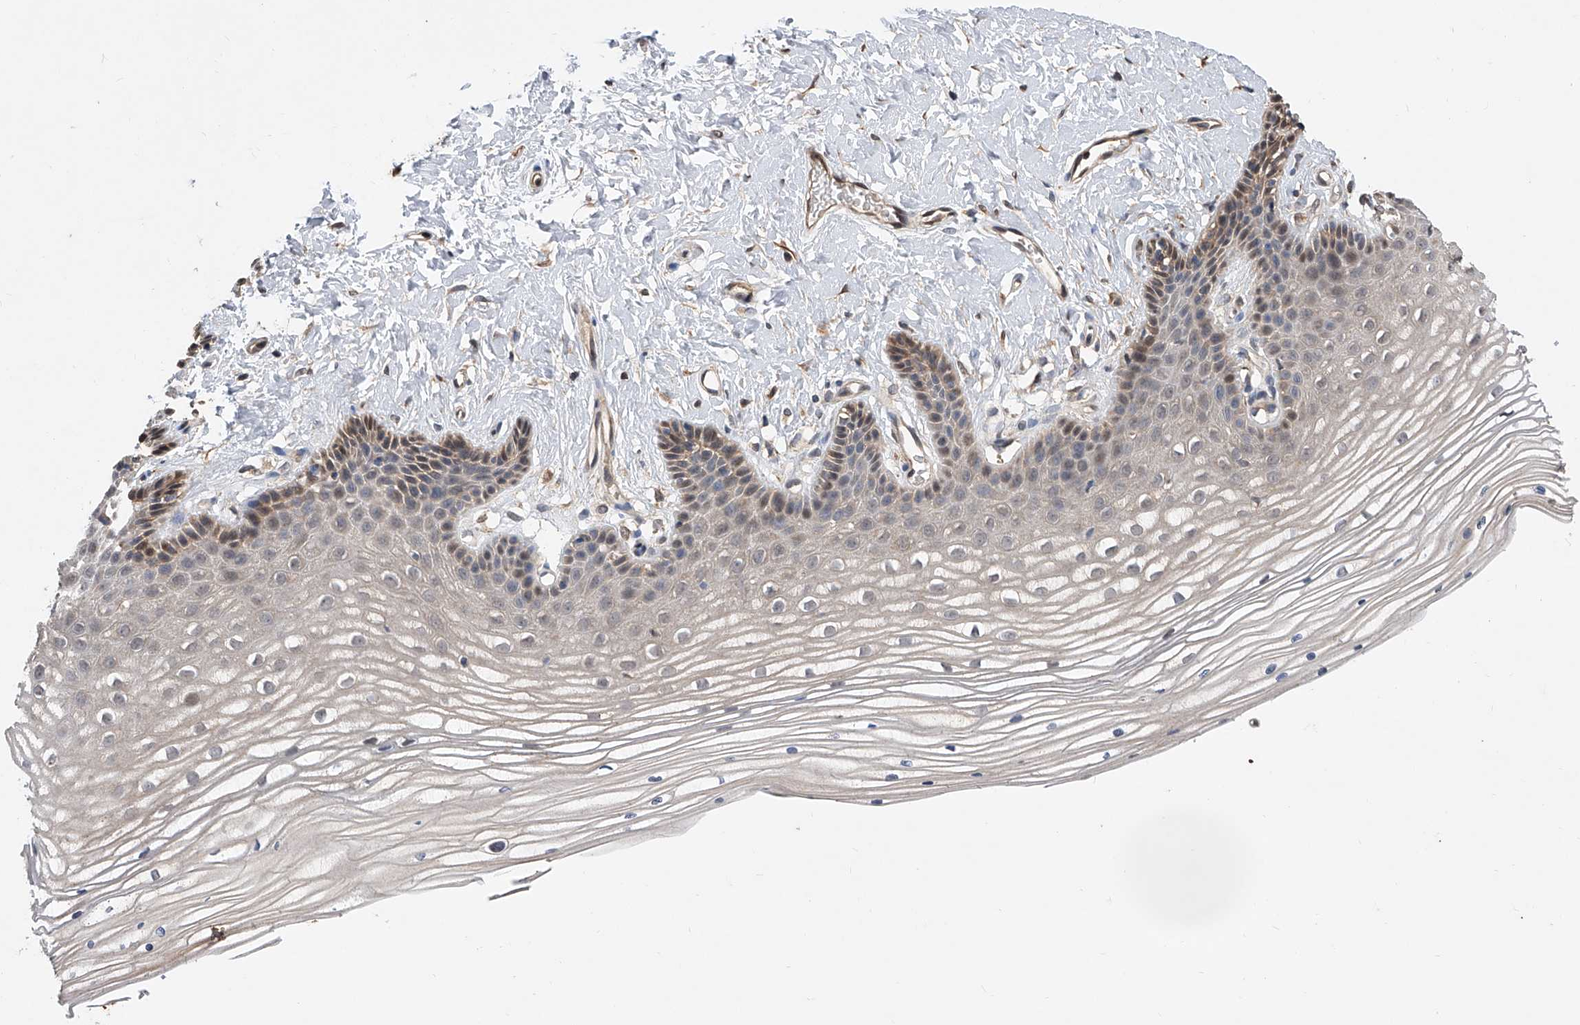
{"staining": {"intensity": "moderate", "quantity": "25%-75%", "location": "cytoplasmic/membranous"}, "tissue": "vagina", "cell_type": "Squamous epithelial cells", "image_type": "normal", "snomed": [{"axis": "morphology", "description": "Normal tissue, NOS"}, {"axis": "topography", "description": "Vagina"}, {"axis": "topography", "description": "Cervix"}], "caption": "Protein analysis of unremarkable vagina exhibits moderate cytoplasmic/membranous expression in approximately 25%-75% of squamous epithelial cells. (DAB (3,3'-diaminobenzidine) IHC, brown staining for protein, blue staining for nuclei).", "gene": "GMDS", "patient": {"sex": "female", "age": 40}}